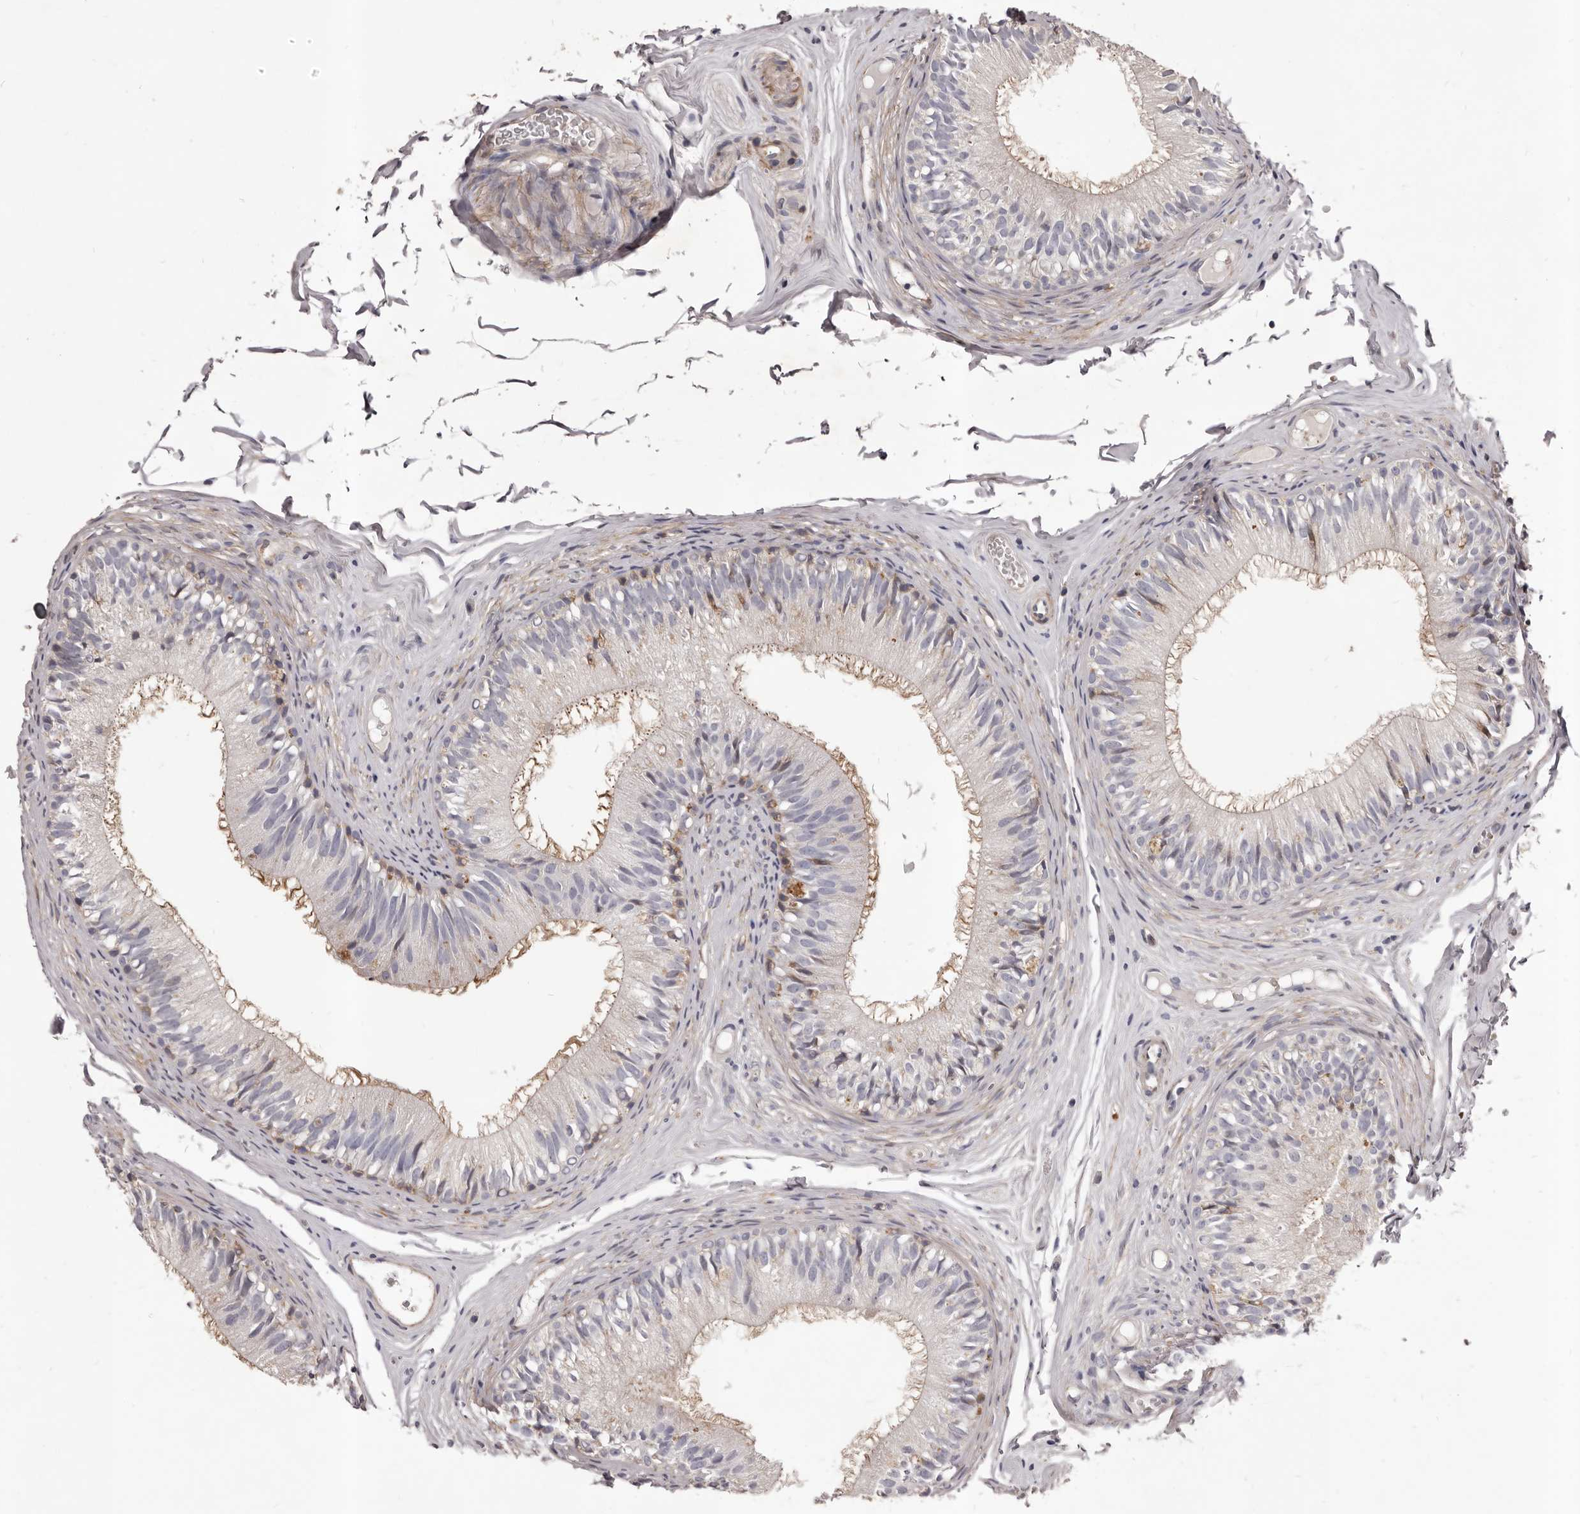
{"staining": {"intensity": "moderate", "quantity": "<25%", "location": "cytoplasmic/membranous"}, "tissue": "epididymis", "cell_type": "Glandular cells", "image_type": "normal", "snomed": [{"axis": "morphology", "description": "Normal tissue, NOS"}, {"axis": "morphology", "description": "Seminoma in situ"}, {"axis": "topography", "description": "Testis"}, {"axis": "topography", "description": "Epididymis"}], "caption": "Immunohistochemical staining of unremarkable epididymis demonstrates moderate cytoplasmic/membranous protein staining in about <25% of glandular cells. The staining is performed using DAB (3,3'-diaminobenzidine) brown chromogen to label protein expression. The nuclei are counter-stained blue using hematoxylin.", "gene": "ALPK1", "patient": {"sex": "male", "age": 28}}